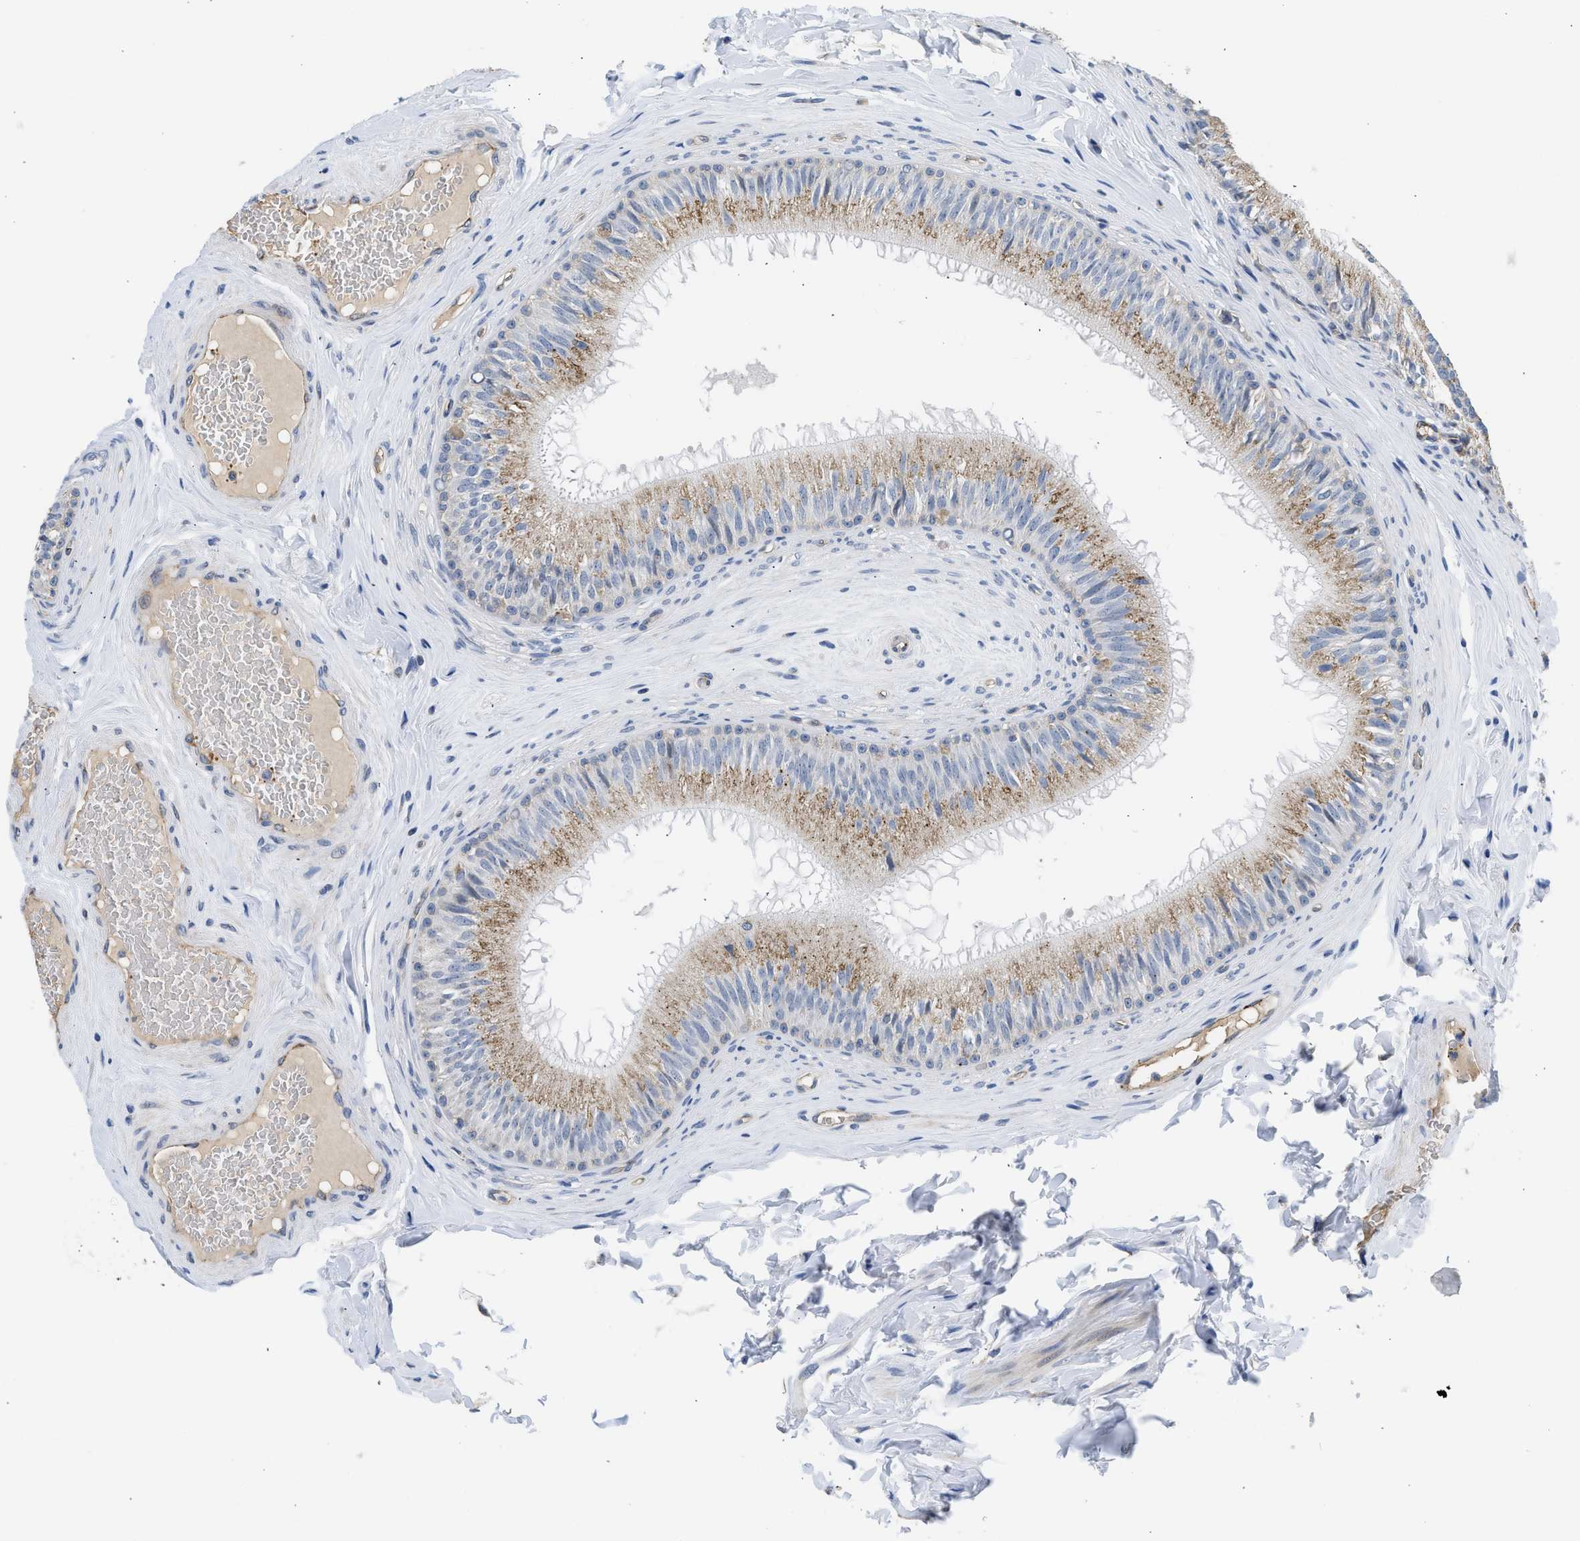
{"staining": {"intensity": "moderate", "quantity": "25%-75%", "location": "cytoplasmic/membranous"}, "tissue": "epididymis", "cell_type": "Glandular cells", "image_type": "normal", "snomed": [{"axis": "morphology", "description": "Normal tissue, NOS"}, {"axis": "topography", "description": "Testis"}, {"axis": "topography", "description": "Epididymis"}], "caption": "A photomicrograph of human epididymis stained for a protein demonstrates moderate cytoplasmic/membranous brown staining in glandular cells.", "gene": "PIM1", "patient": {"sex": "male", "age": 36}}